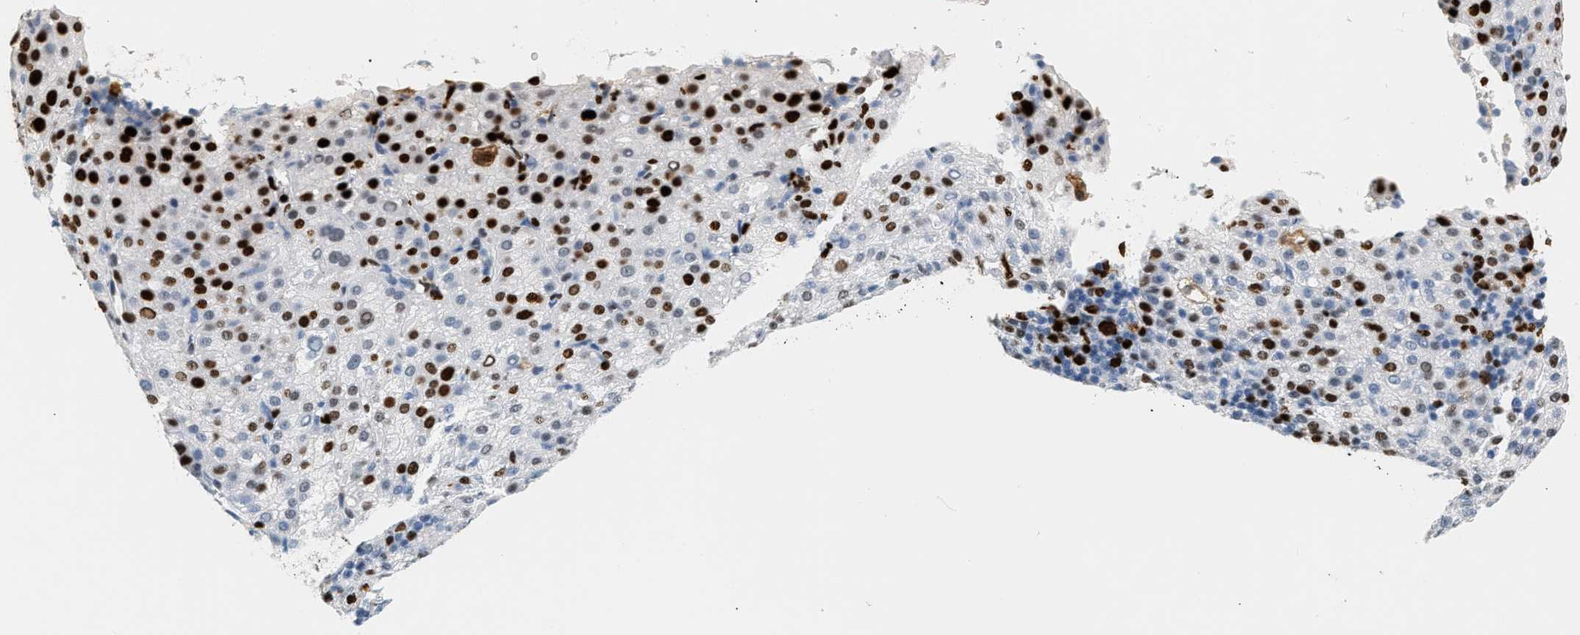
{"staining": {"intensity": "strong", "quantity": "25%-75%", "location": "nuclear"}, "tissue": "liver cancer", "cell_type": "Tumor cells", "image_type": "cancer", "snomed": [{"axis": "morphology", "description": "Carcinoma, Hepatocellular, NOS"}, {"axis": "topography", "description": "Liver"}], "caption": "Liver hepatocellular carcinoma stained with DAB IHC exhibits high levels of strong nuclear expression in about 25%-75% of tumor cells. (Stains: DAB (3,3'-diaminobenzidine) in brown, nuclei in blue, Microscopy: brightfield microscopy at high magnification).", "gene": "MCM7", "patient": {"sex": "female", "age": 58}}